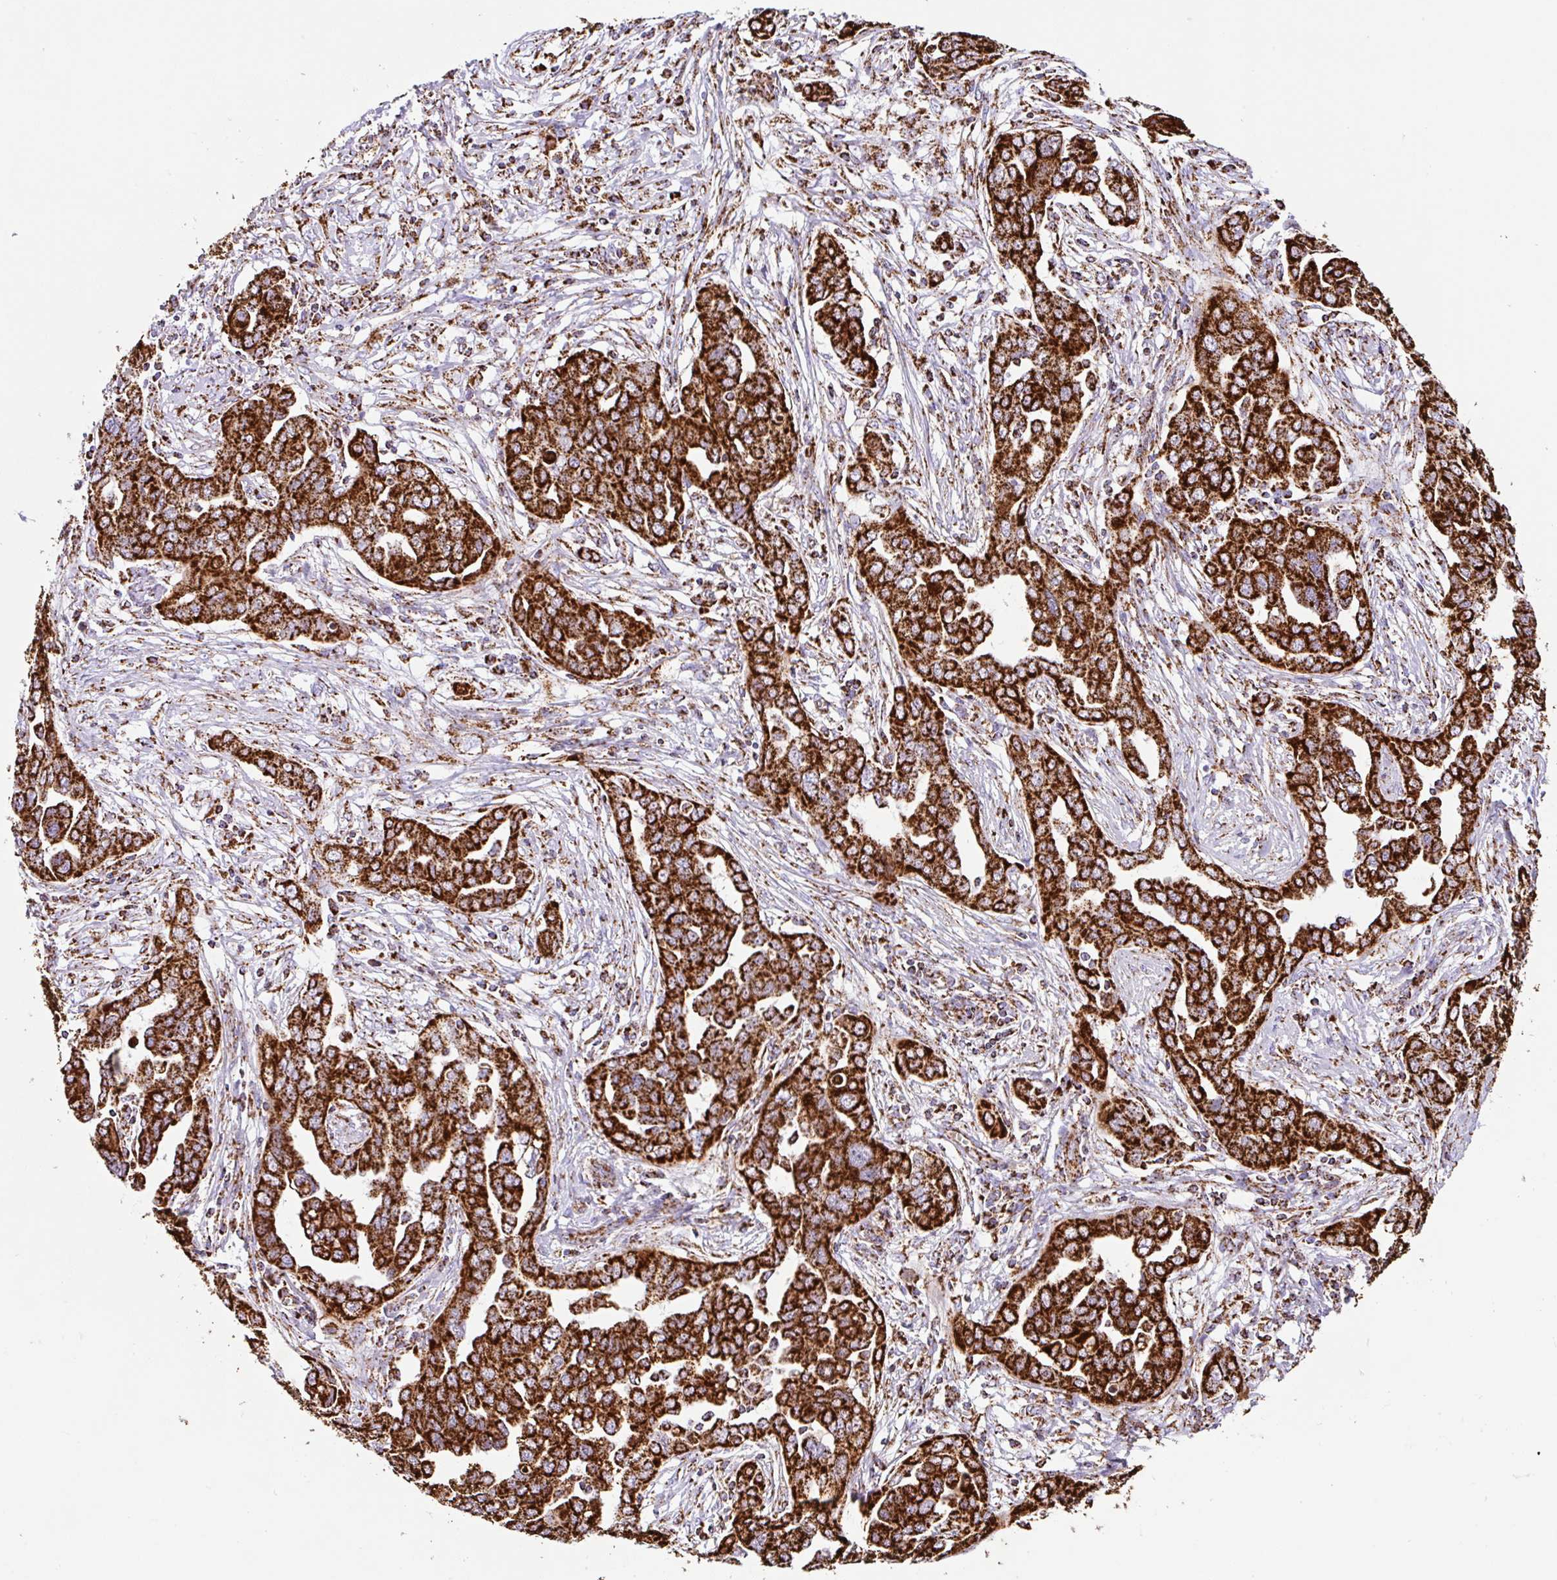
{"staining": {"intensity": "strong", "quantity": ">75%", "location": "cytoplasmic/membranous"}, "tissue": "ovarian cancer", "cell_type": "Tumor cells", "image_type": "cancer", "snomed": [{"axis": "morphology", "description": "Cystadenocarcinoma, serous, NOS"}, {"axis": "topography", "description": "Ovary"}], "caption": "Brown immunohistochemical staining in human ovarian serous cystadenocarcinoma demonstrates strong cytoplasmic/membranous positivity in approximately >75% of tumor cells.", "gene": "ANKRD33B", "patient": {"sex": "female", "age": 59}}